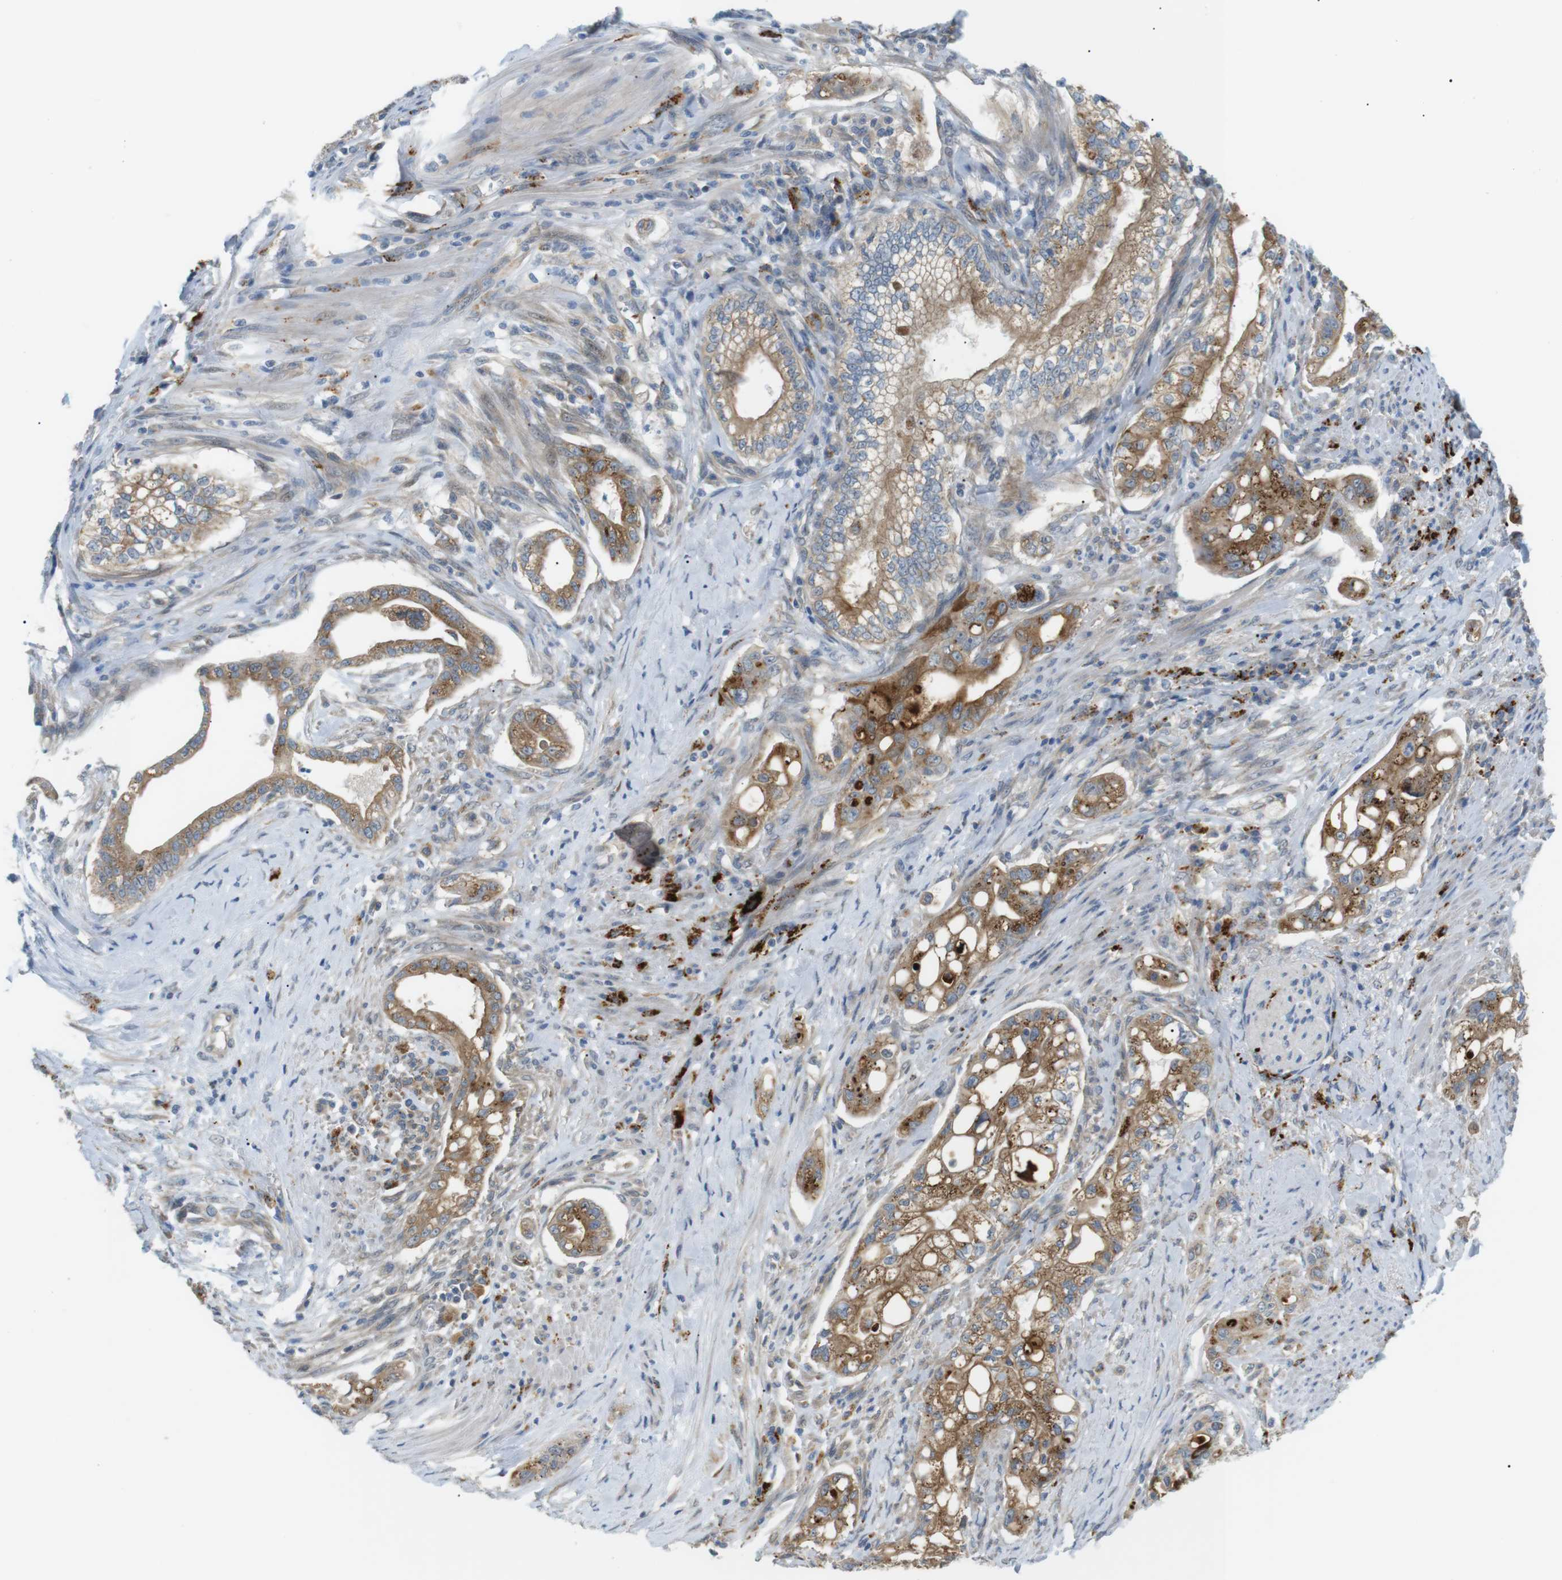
{"staining": {"intensity": "moderate", "quantity": ">75%", "location": "cytoplasmic/membranous"}, "tissue": "pancreatic cancer", "cell_type": "Tumor cells", "image_type": "cancer", "snomed": [{"axis": "morphology", "description": "Normal tissue, NOS"}, {"axis": "topography", "description": "Pancreas"}], "caption": "Pancreatic cancer stained with DAB IHC demonstrates medium levels of moderate cytoplasmic/membranous expression in about >75% of tumor cells.", "gene": "B4GALNT2", "patient": {"sex": "male", "age": 42}}